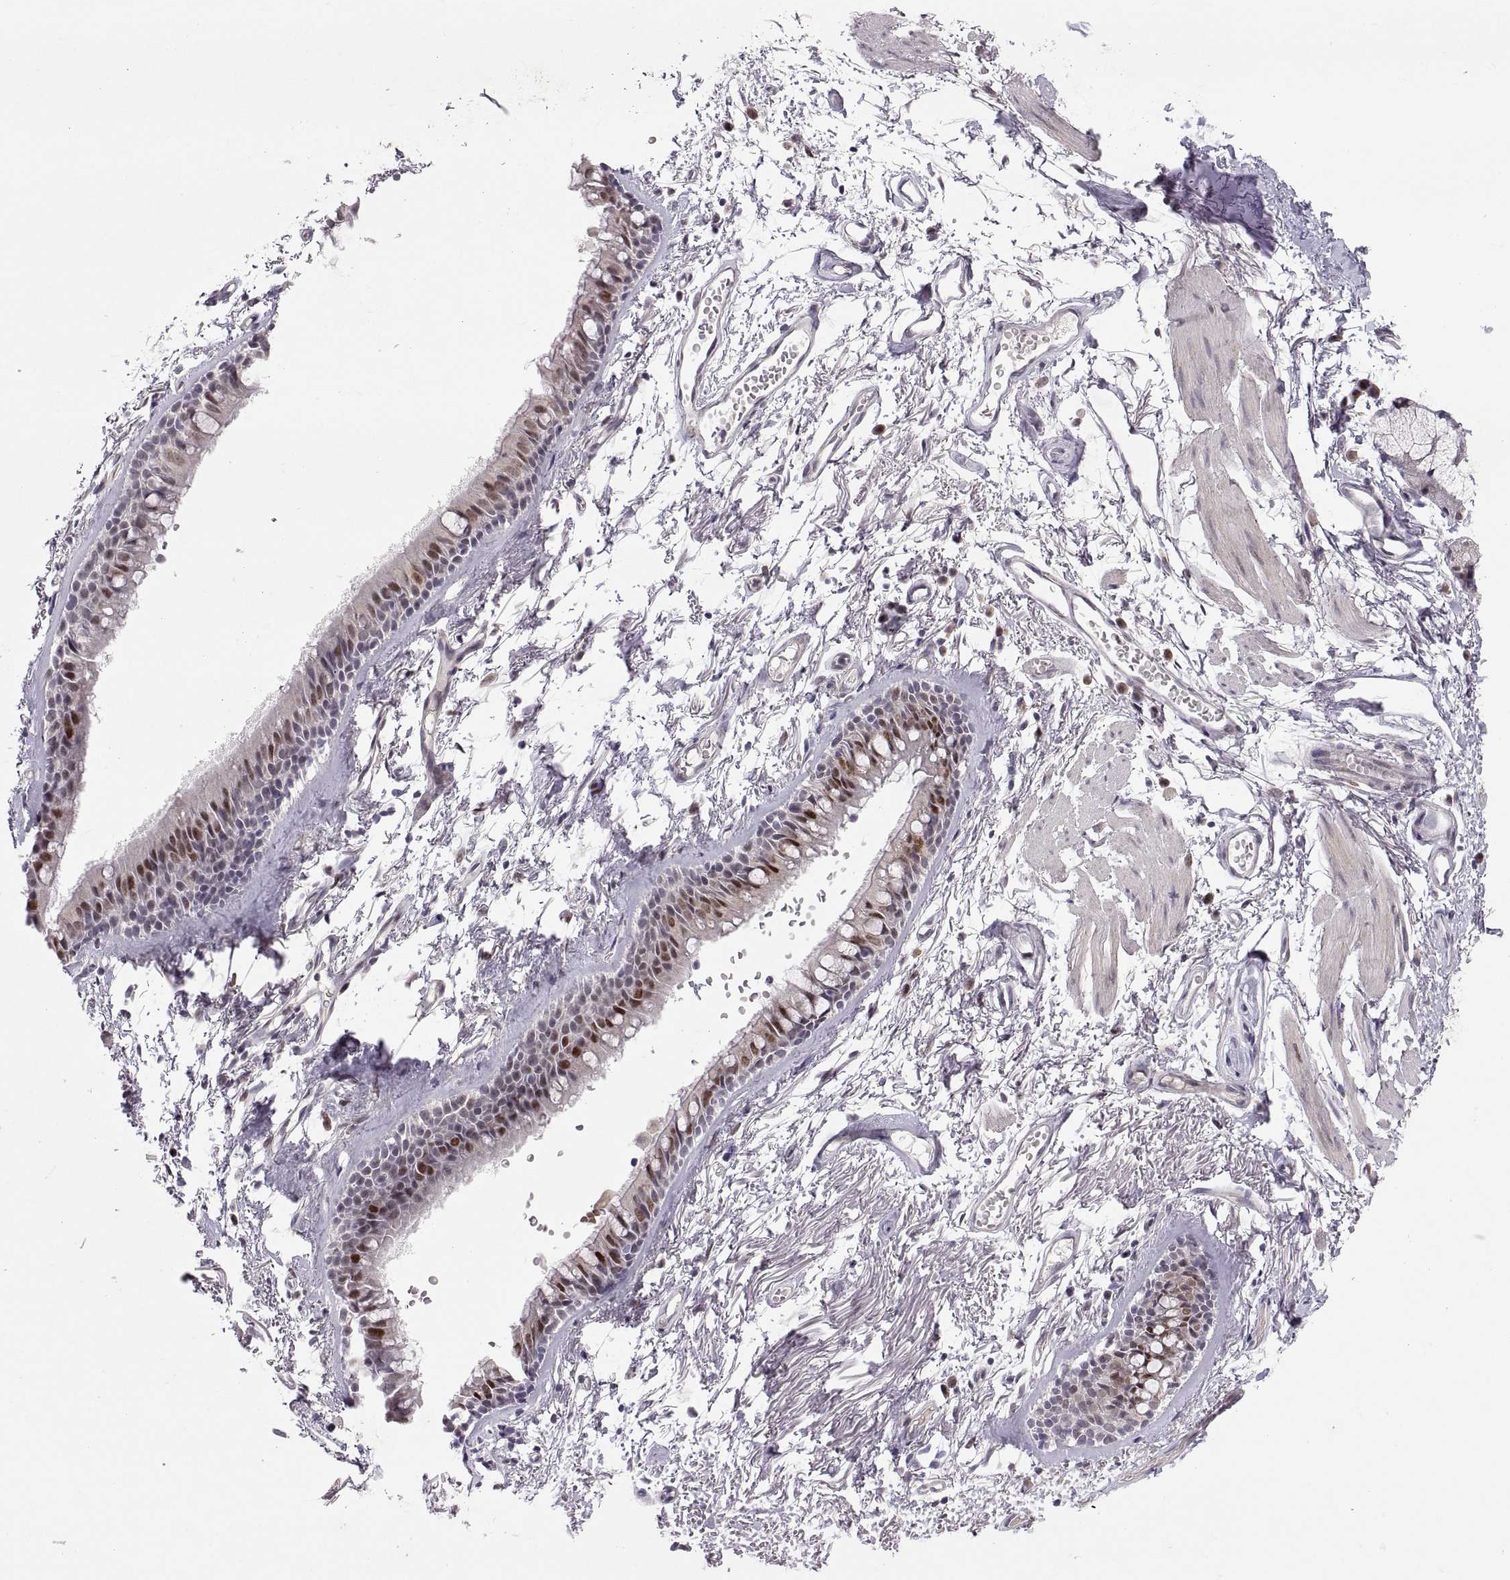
{"staining": {"intensity": "negative", "quantity": "none", "location": "none"}, "tissue": "soft tissue", "cell_type": "Fibroblasts", "image_type": "normal", "snomed": [{"axis": "morphology", "description": "Normal tissue, NOS"}, {"axis": "topography", "description": "Cartilage tissue"}, {"axis": "topography", "description": "Bronchus"}], "caption": "This is a histopathology image of IHC staining of benign soft tissue, which shows no staining in fibroblasts. (DAB immunohistochemistry (IHC) with hematoxylin counter stain).", "gene": "SNAI1", "patient": {"sex": "female", "age": 79}}